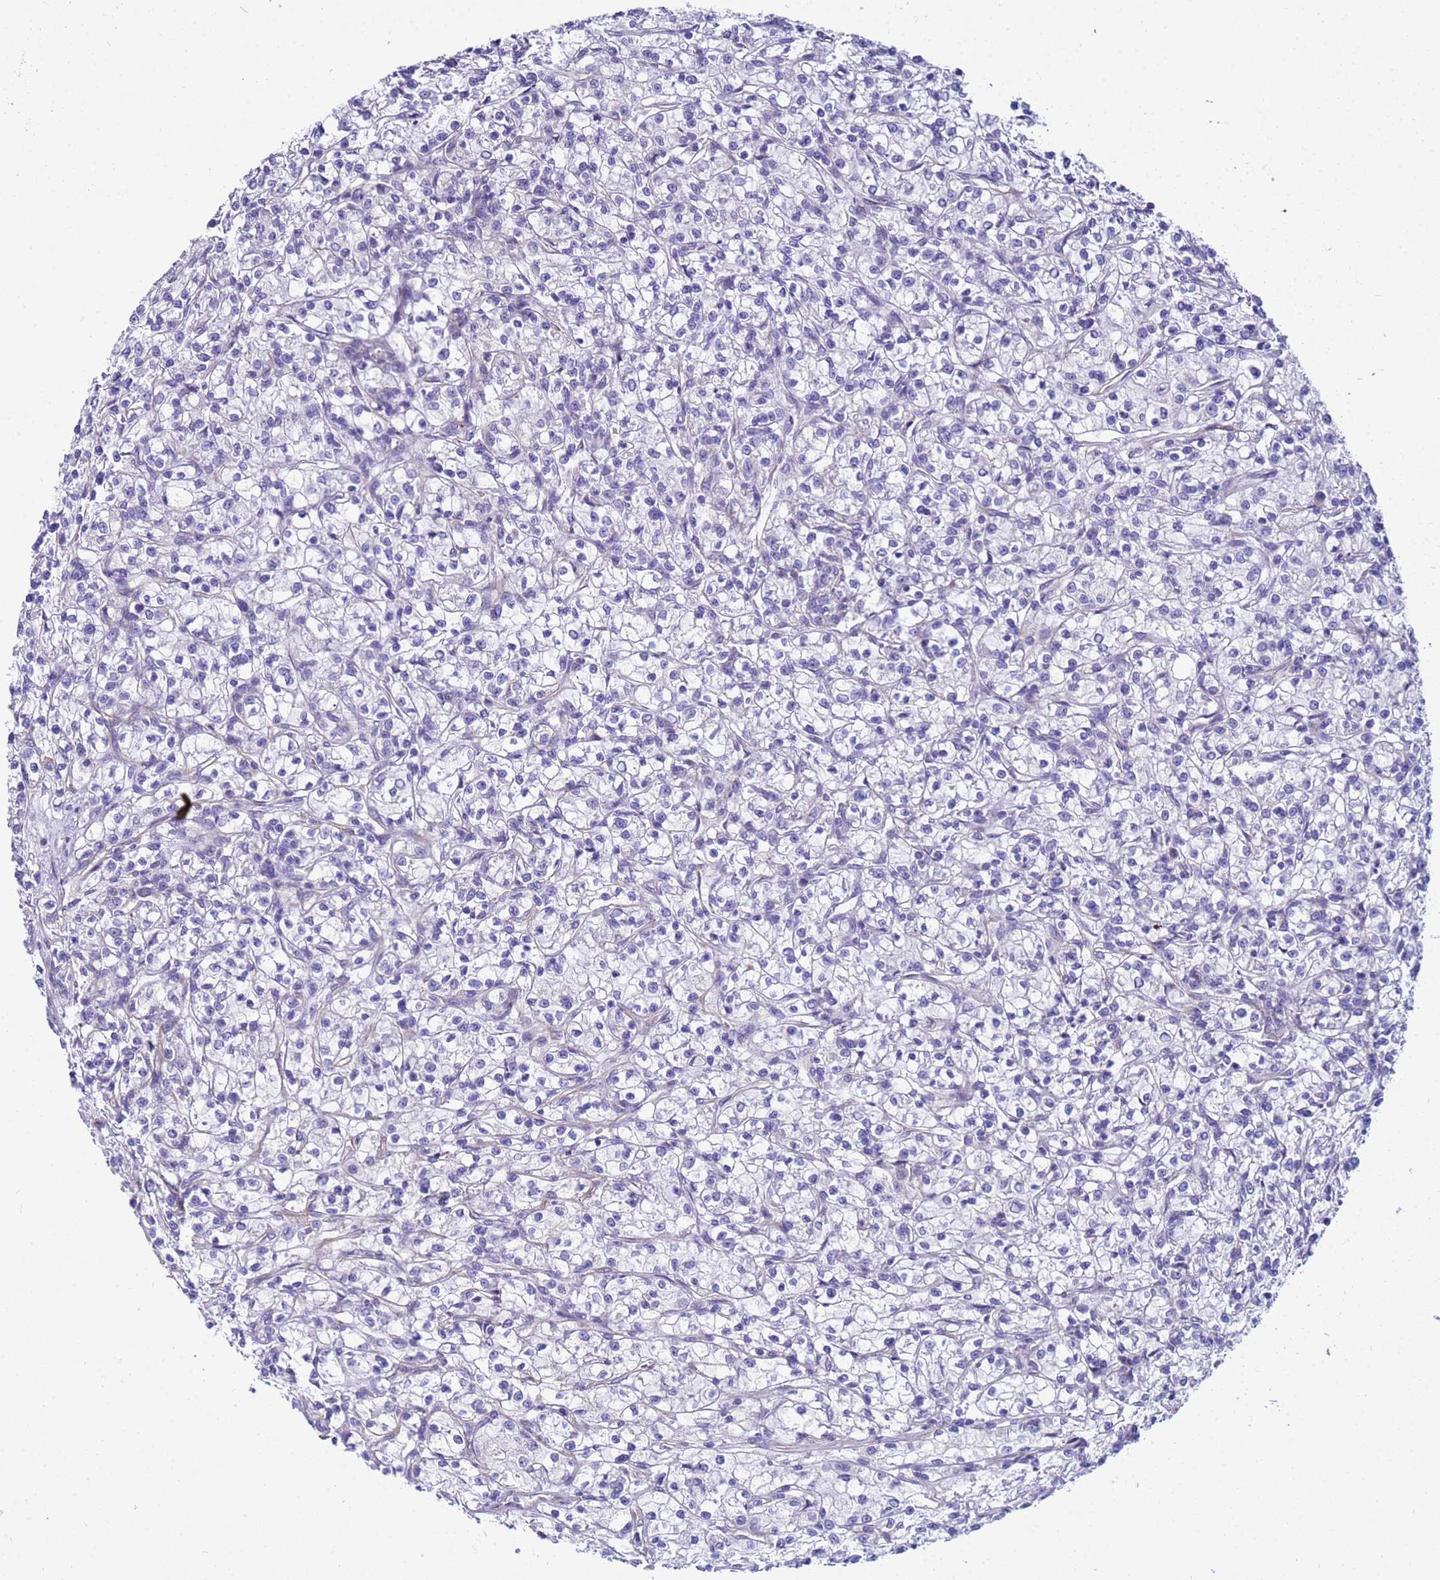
{"staining": {"intensity": "negative", "quantity": "none", "location": "none"}, "tissue": "renal cancer", "cell_type": "Tumor cells", "image_type": "cancer", "snomed": [{"axis": "morphology", "description": "Adenocarcinoma, NOS"}, {"axis": "topography", "description": "Kidney"}], "caption": "An image of human renal cancer is negative for staining in tumor cells.", "gene": "UBXN2B", "patient": {"sex": "female", "age": 59}}